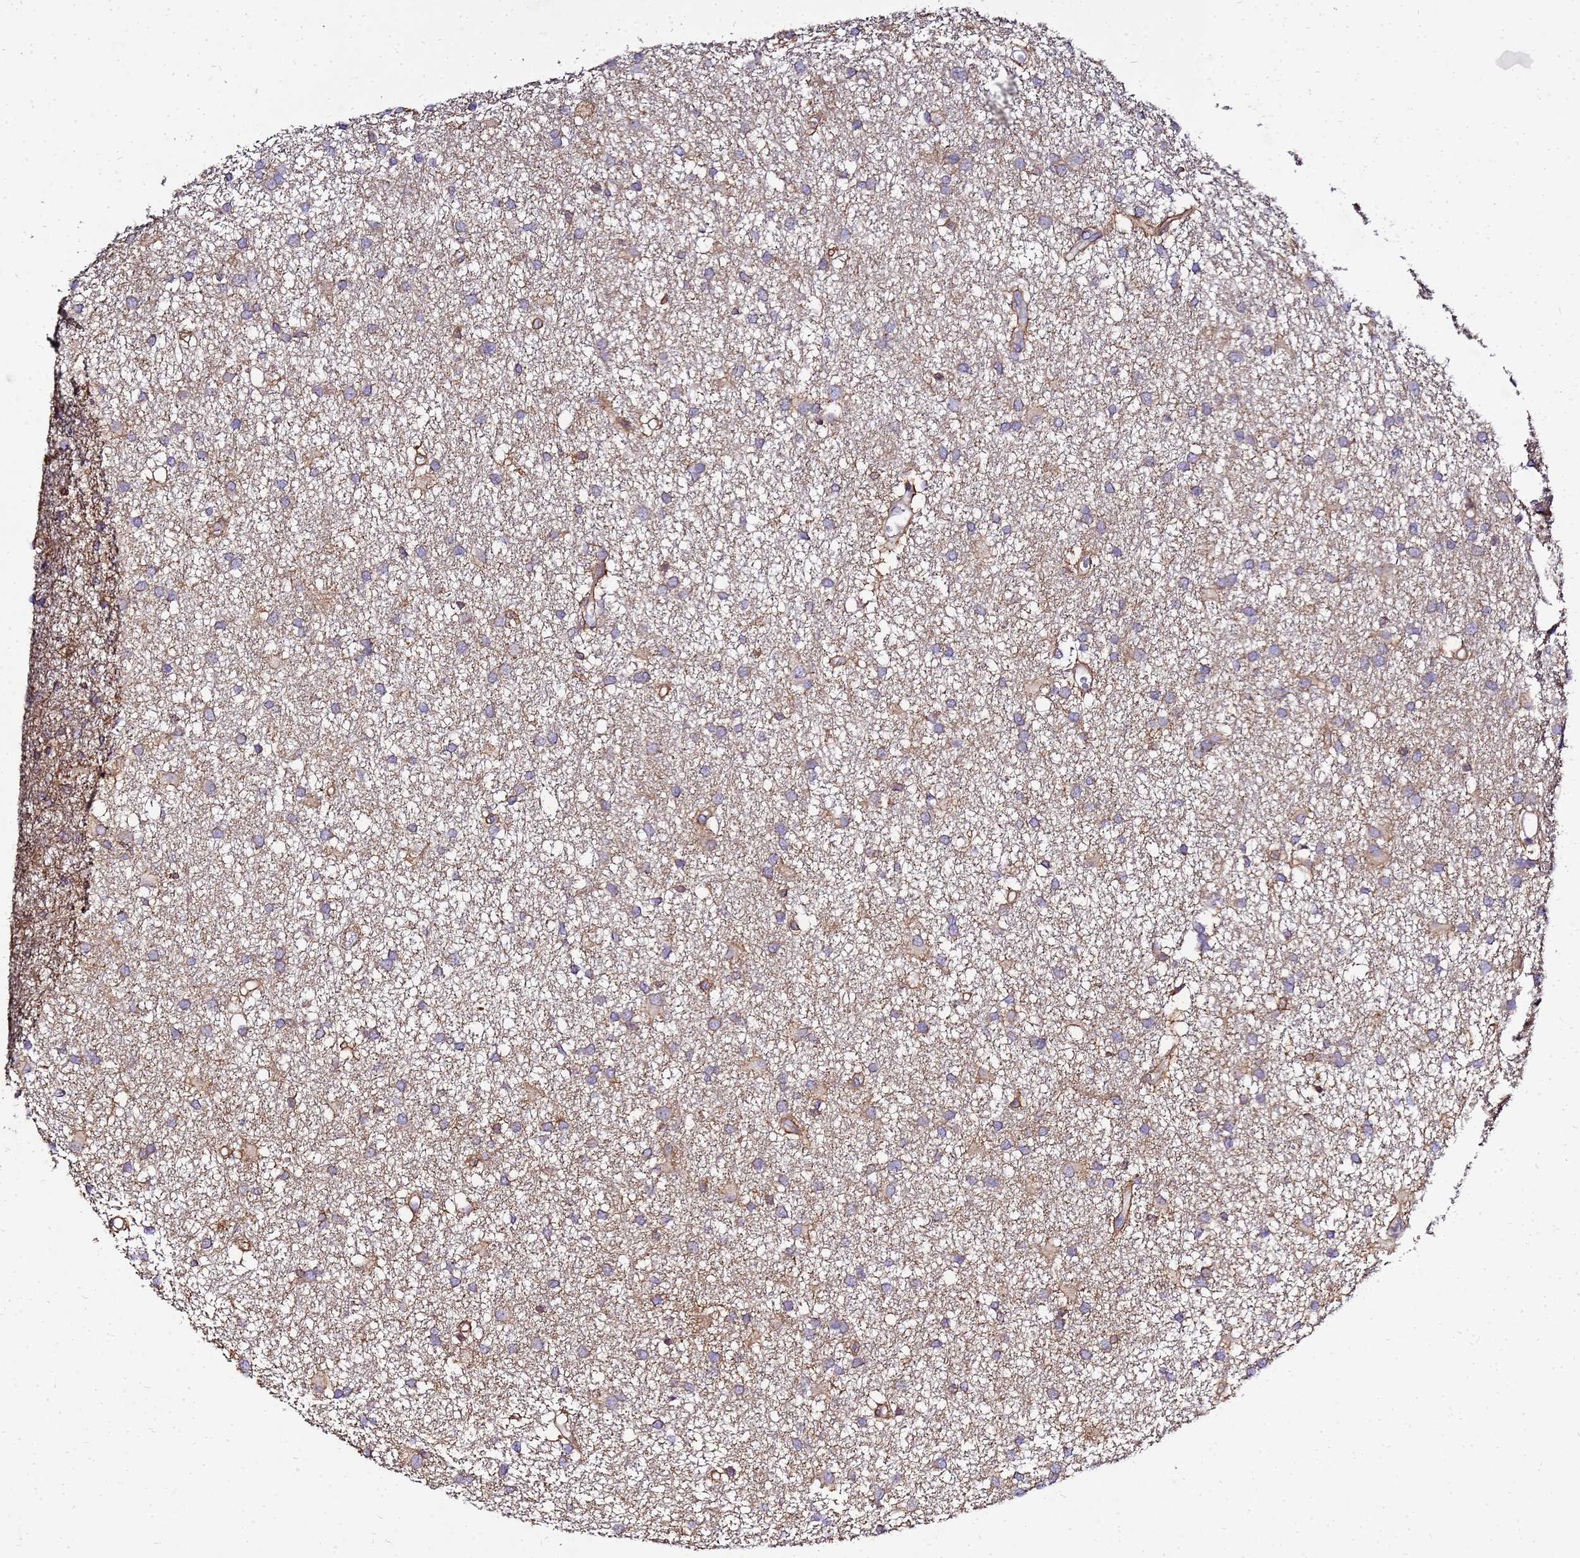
{"staining": {"intensity": "weak", "quantity": ">75%", "location": "cytoplasmic/membranous"}, "tissue": "glioma", "cell_type": "Tumor cells", "image_type": "cancer", "snomed": [{"axis": "morphology", "description": "Glioma, malignant, High grade"}, {"axis": "topography", "description": "Brain"}], "caption": "Weak cytoplasmic/membranous expression for a protein is appreciated in approximately >75% of tumor cells of high-grade glioma (malignant) using immunohistochemistry (IHC).", "gene": "ADPGK", "patient": {"sex": "male", "age": 77}}